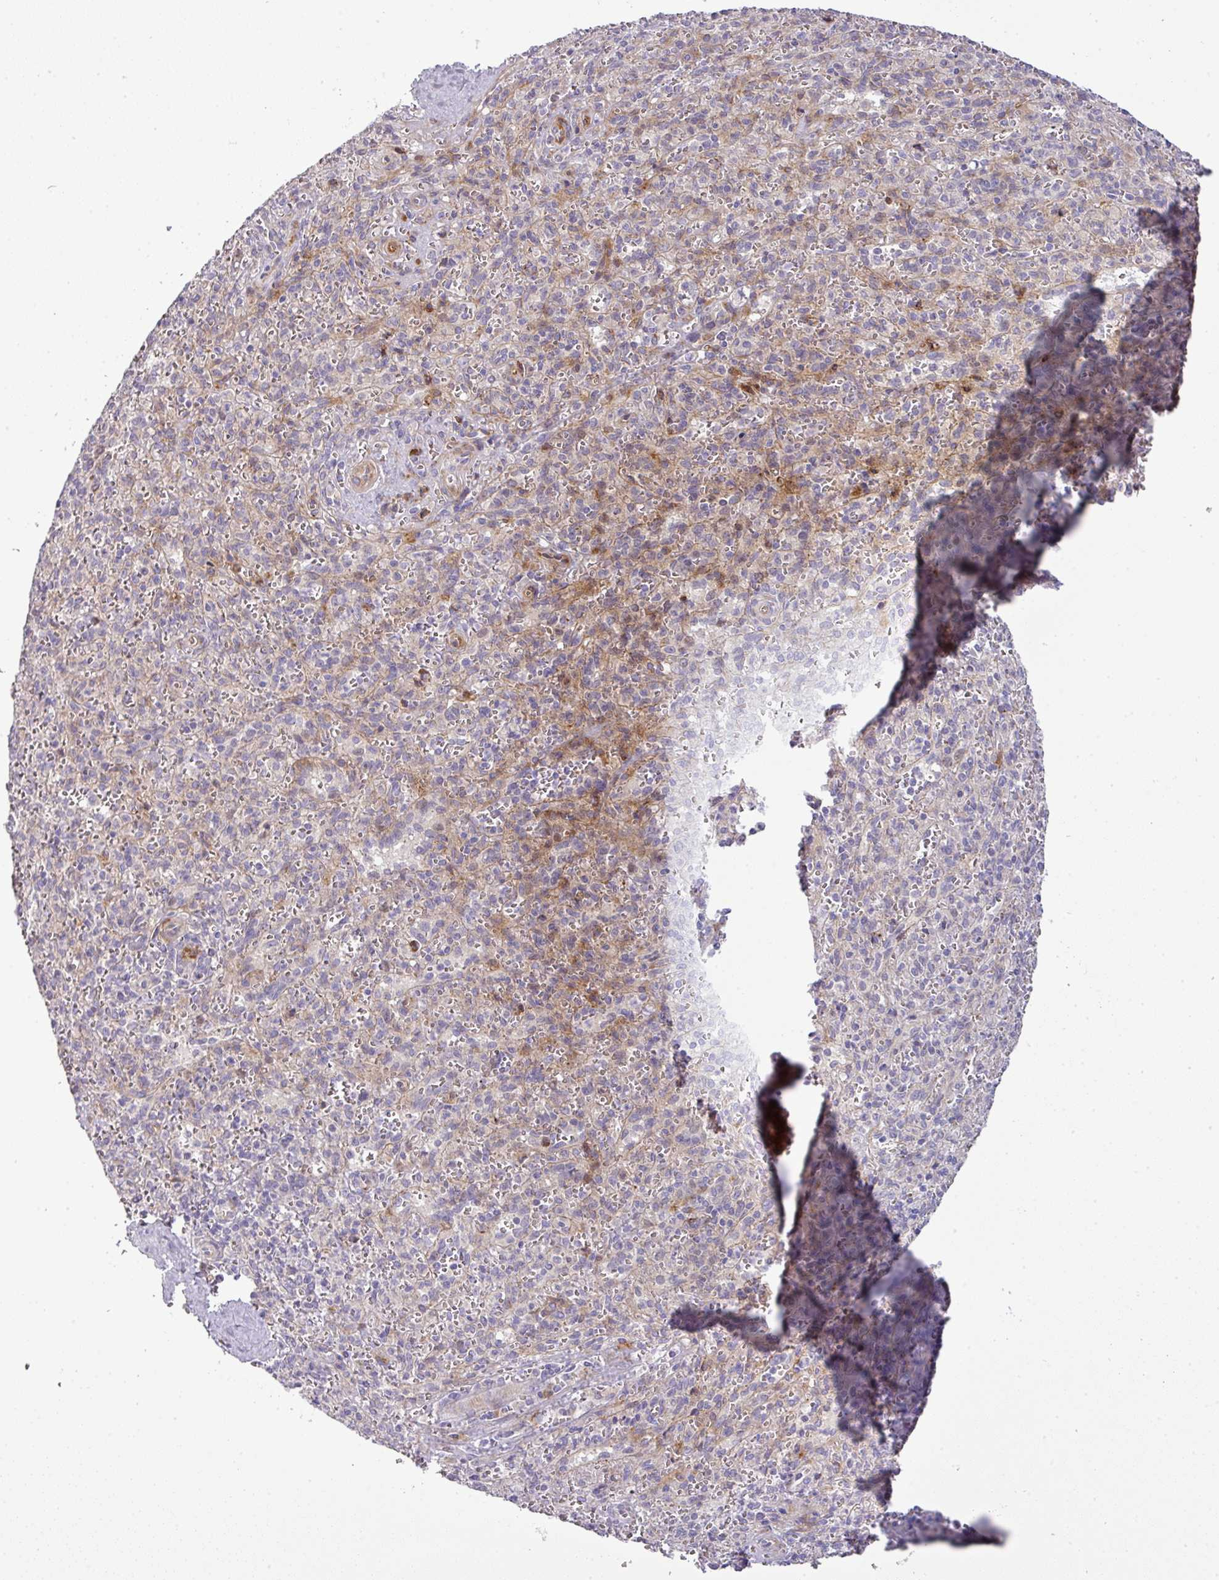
{"staining": {"intensity": "moderate", "quantity": "<25%", "location": "cytoplasmic/membranous"}, "tissue": "spleen", "cell_type": "Cells in red pulp", "image_type": "normal", "snomed": [{"axis": "morphology", "description": "Normal tissue, NOS"}, {"axis": "topography", "description": "Spleen"}], "caption": "A low amount of moderate cytoplasmic/membranous staining is appreciated in about <25% of cells in red pulp in normal spleen. Nuclei are stained in blue.", "gene": "ATP6V1F", "patient": {"sex": "female", "age": 26}}